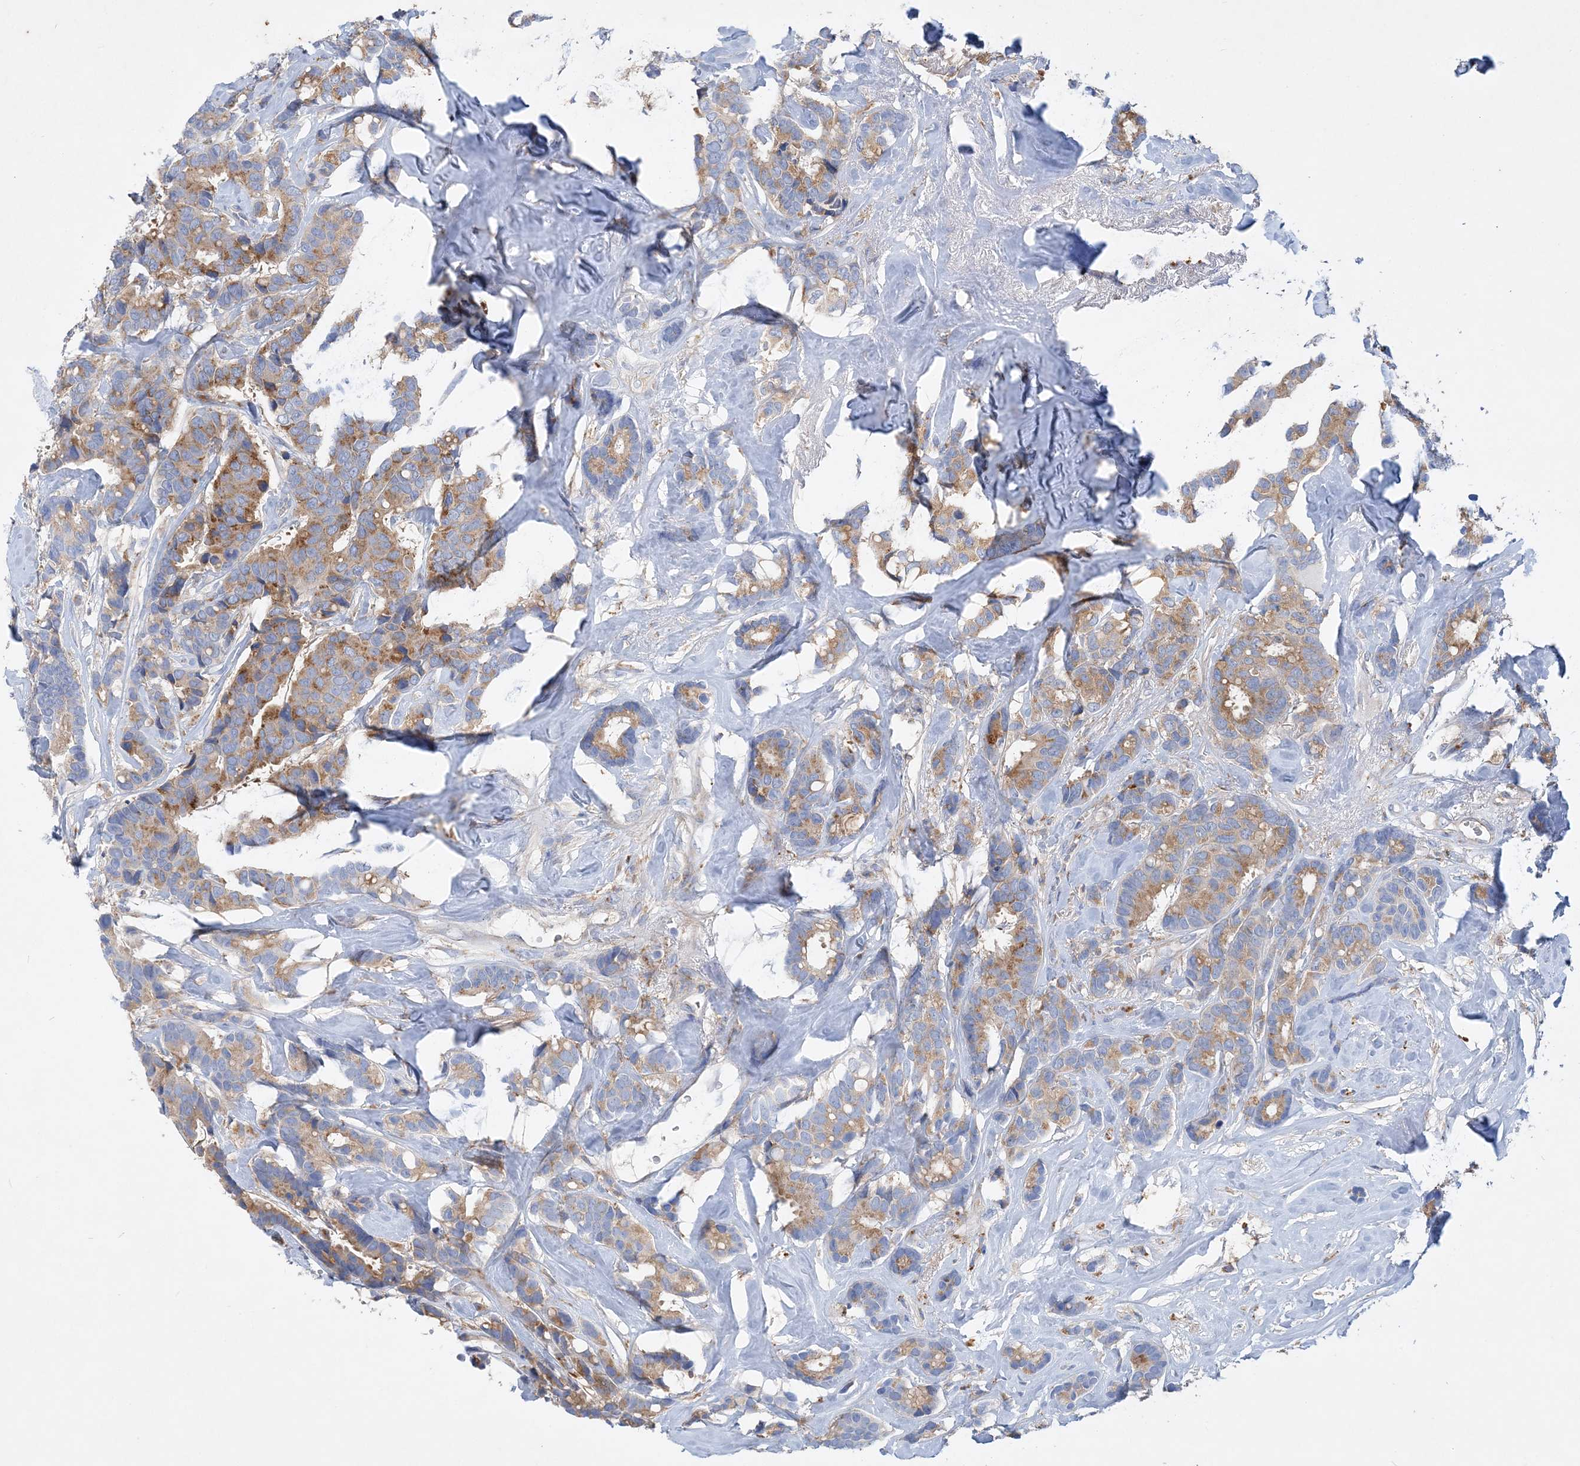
{"staining": {"intensity": "moderate", "quantity": "25%-75%", "location": "cytoplasmic/membranous"}, "tissue": "breast cancer", "cell_type": "Tumor cells", "image_type": "cancer", "snomed": [{"axis": "morphology", "description": "Duct carcinoma"}, {"axis": "topography", "description": "Breast"}], "caption": "Breast cancer (infiltrating ductal carcinoma) tissue shows moderate cytoplasmic/membranous staining in approximately 25%-75% of tumor cells, visualized by immunohistochemistry. The staining is performed using DAB (3,3'-diaminobenzidine) brown chromogen to label protein expression. The nuclei are counter-stained blue using hematoxylin.", "gene": "GRINA", "patient": {"sex": "female", "age": 40}}